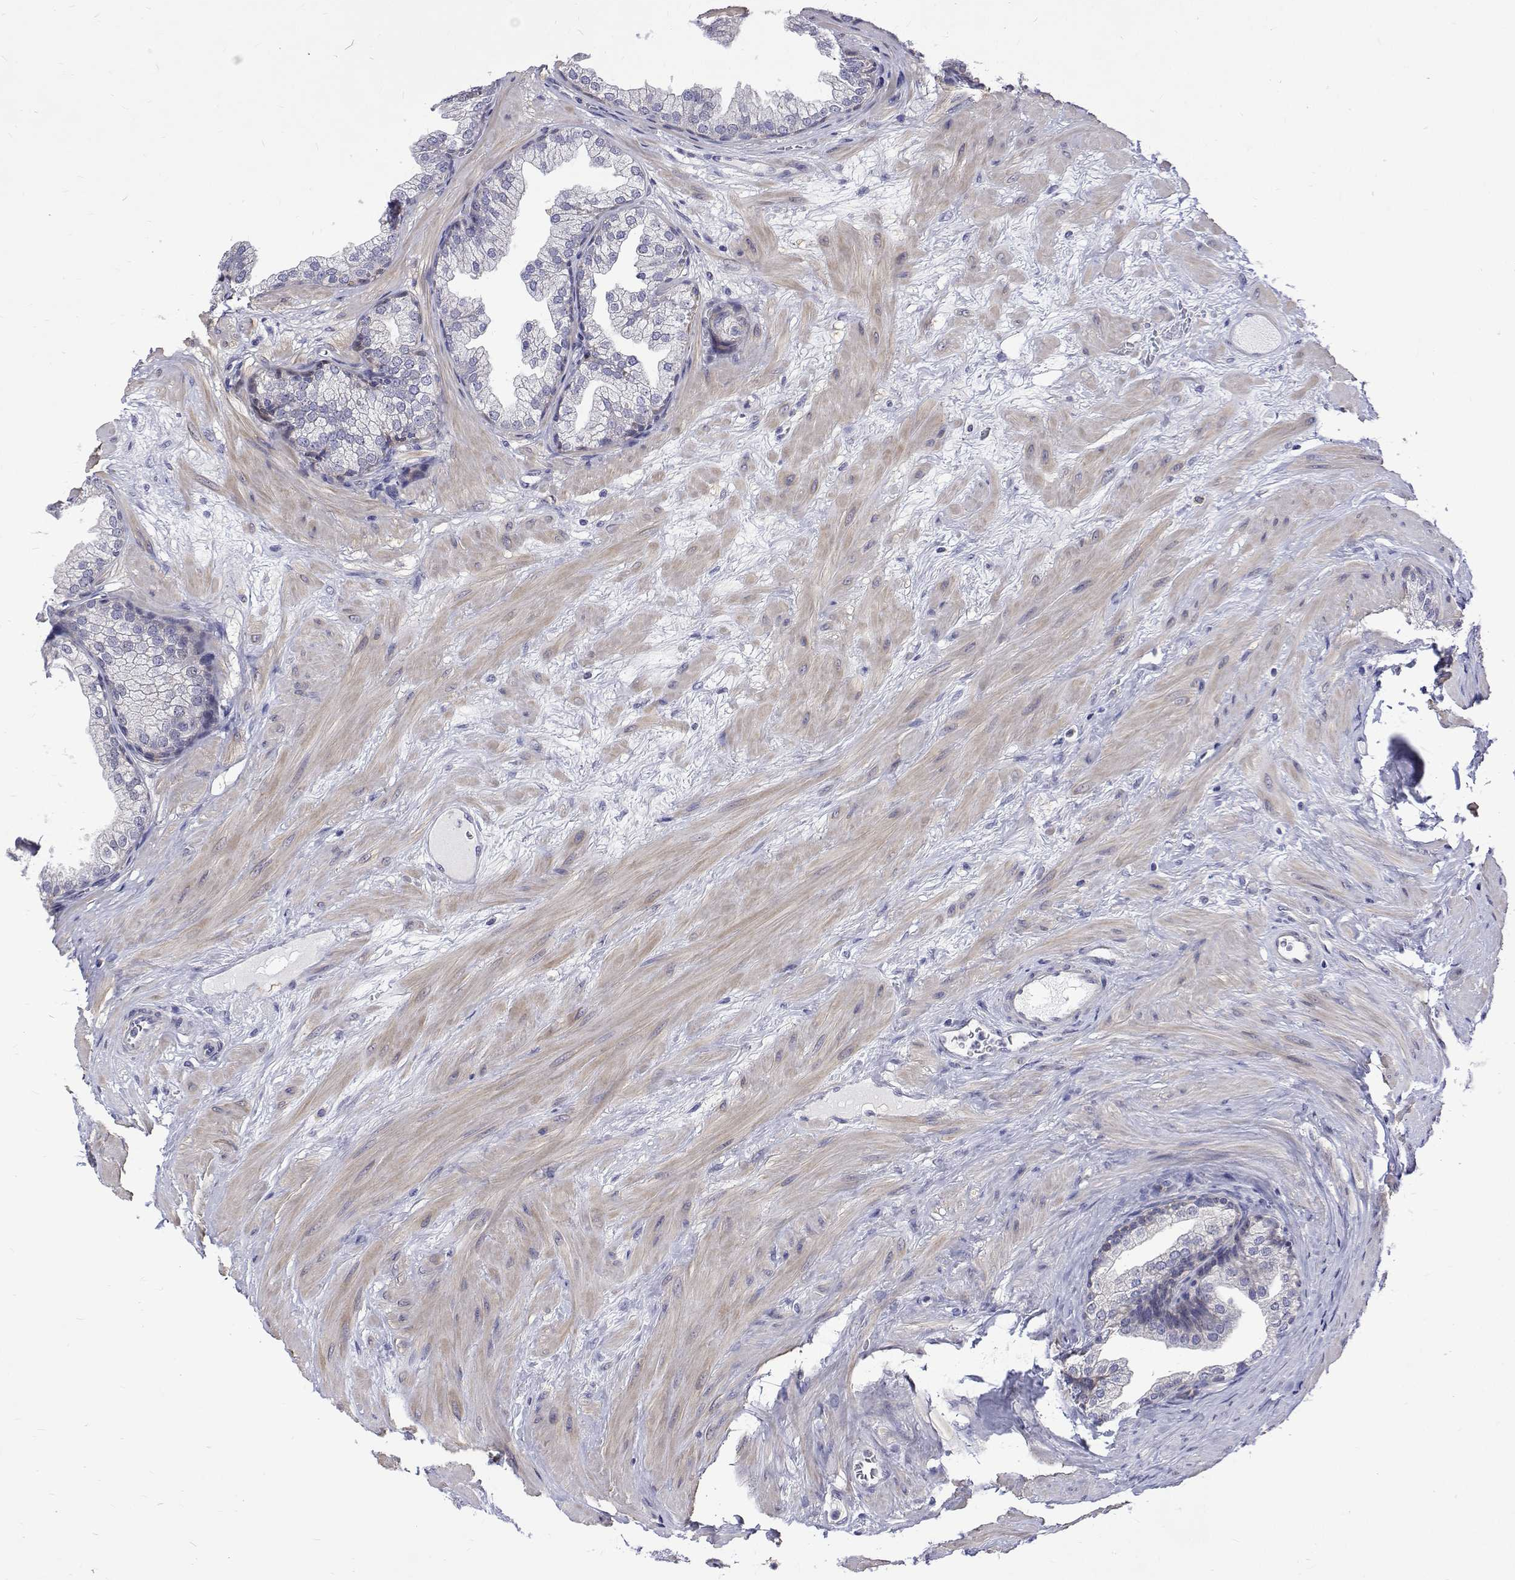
{"staining": {"intensity": "negative", "quantity": "none", "location": "none"}, "tissue": "prostate", "cell_type": "Glandular cells", "image_type": "normal", "snomed": [{"axis": "morphology", "description": "Normal tissue, NOS"}, {"axis": "topography", "description": "Prostate"}], "caption": "Immunohistochemistry image of benign human prostate stained for a protein (brown), which displays no staining in glandular cells.", "gene": "PADI1", "patient": {"sex": "male", "age": 37}}